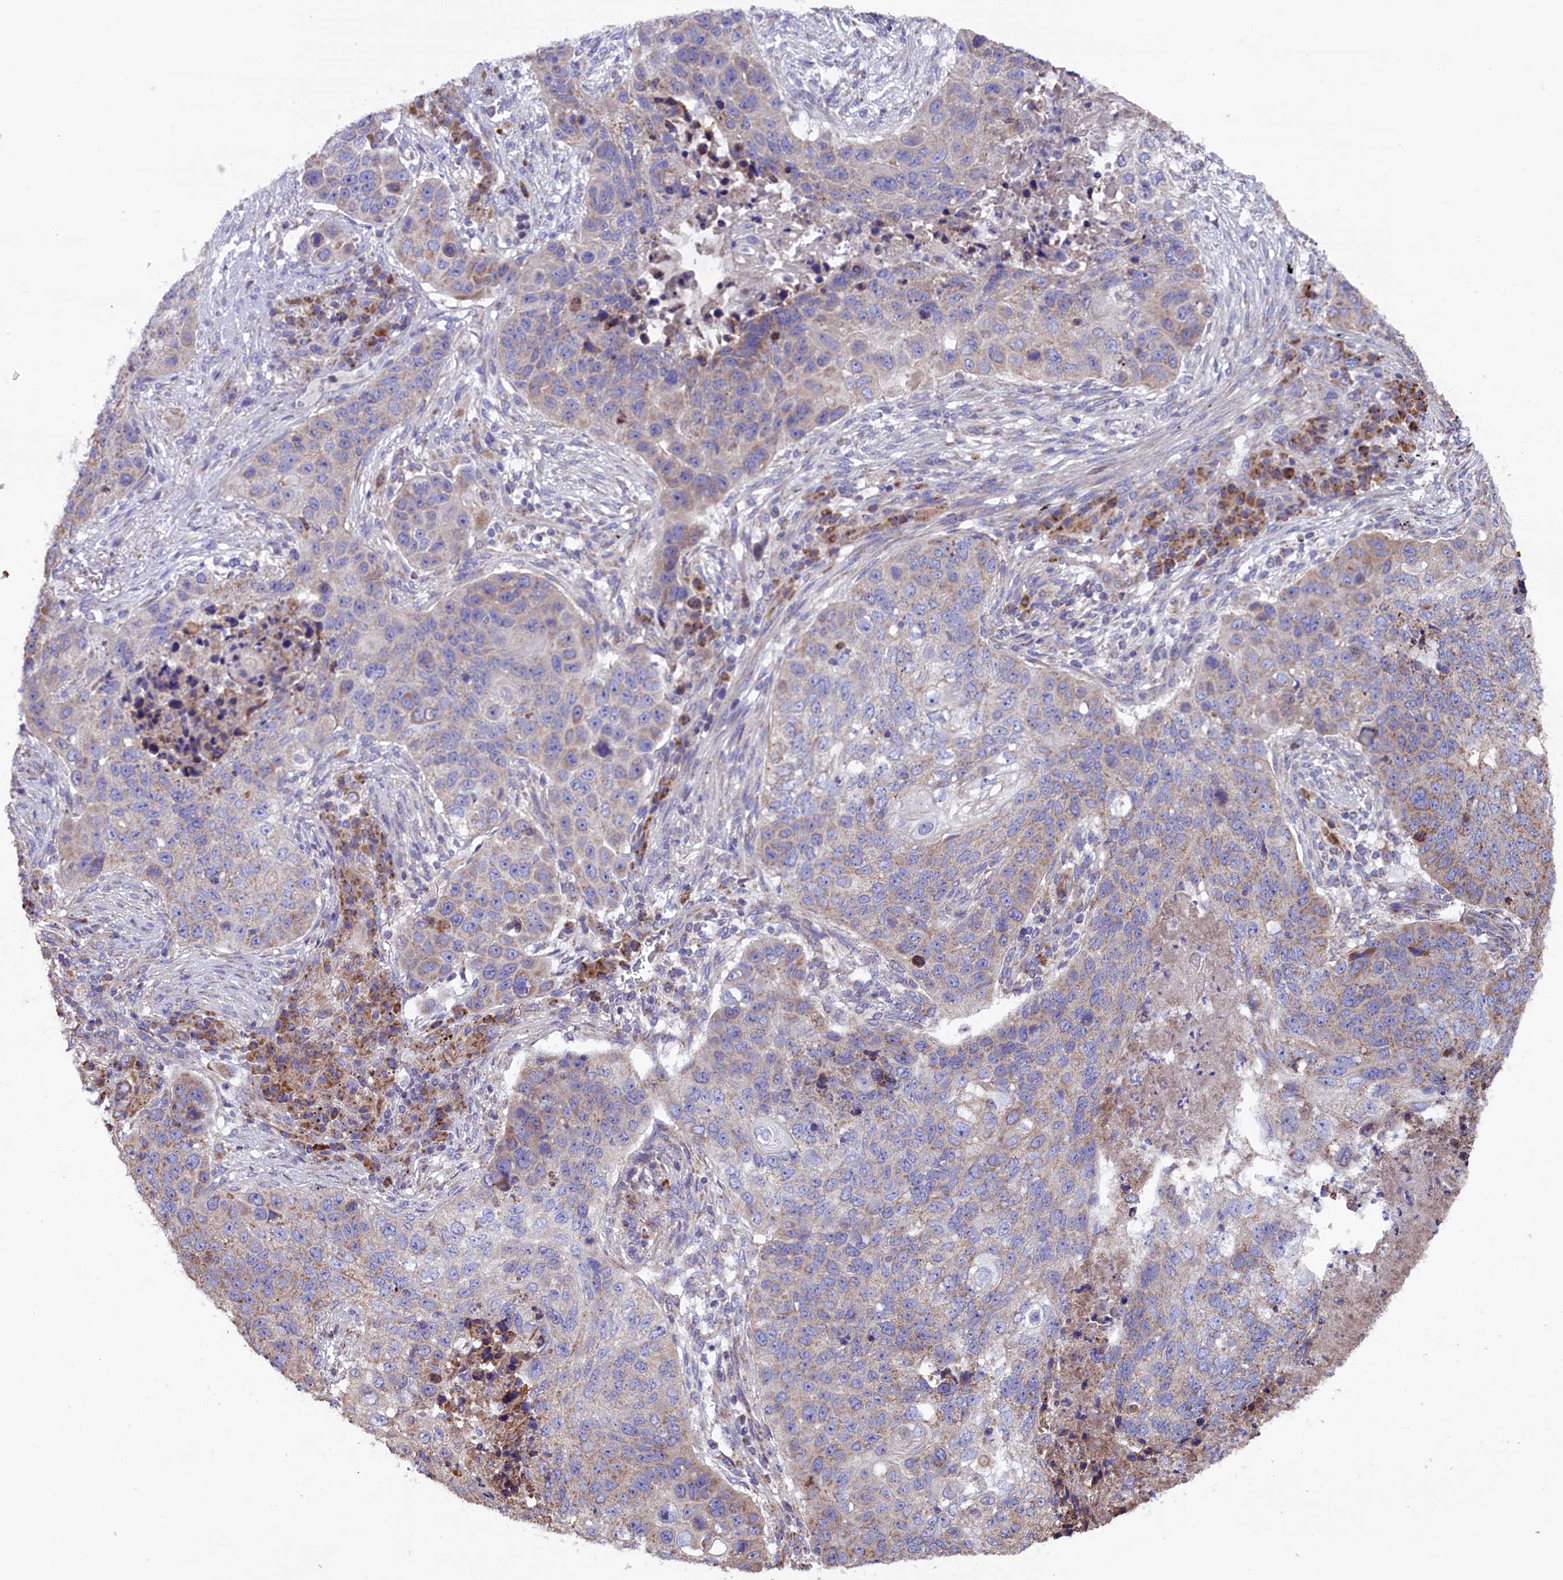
{"staining": {"intensity": "weak", "quantity": "25%-75%", "location": "cytoplasmic/membranous"}, "tissue": "lung cancer", "cell_type": "Tumor cells", "image_type": "cancer", "snomed": [{"axis": "morphology", "description": "Squamous cell carcinoma, NOS"}, {"axis": "topography", "description": "Lung"}], "caption": "A histopathology image showing weak cytoplasmic/membranous staining in approximately 25%-75% of tumor cells in lung squamous cell carcinoma, as visualized by brown immunohistochemical staining.", "gene": "ZSWIM1", "patient": {"sex": "female", "age": 63}}